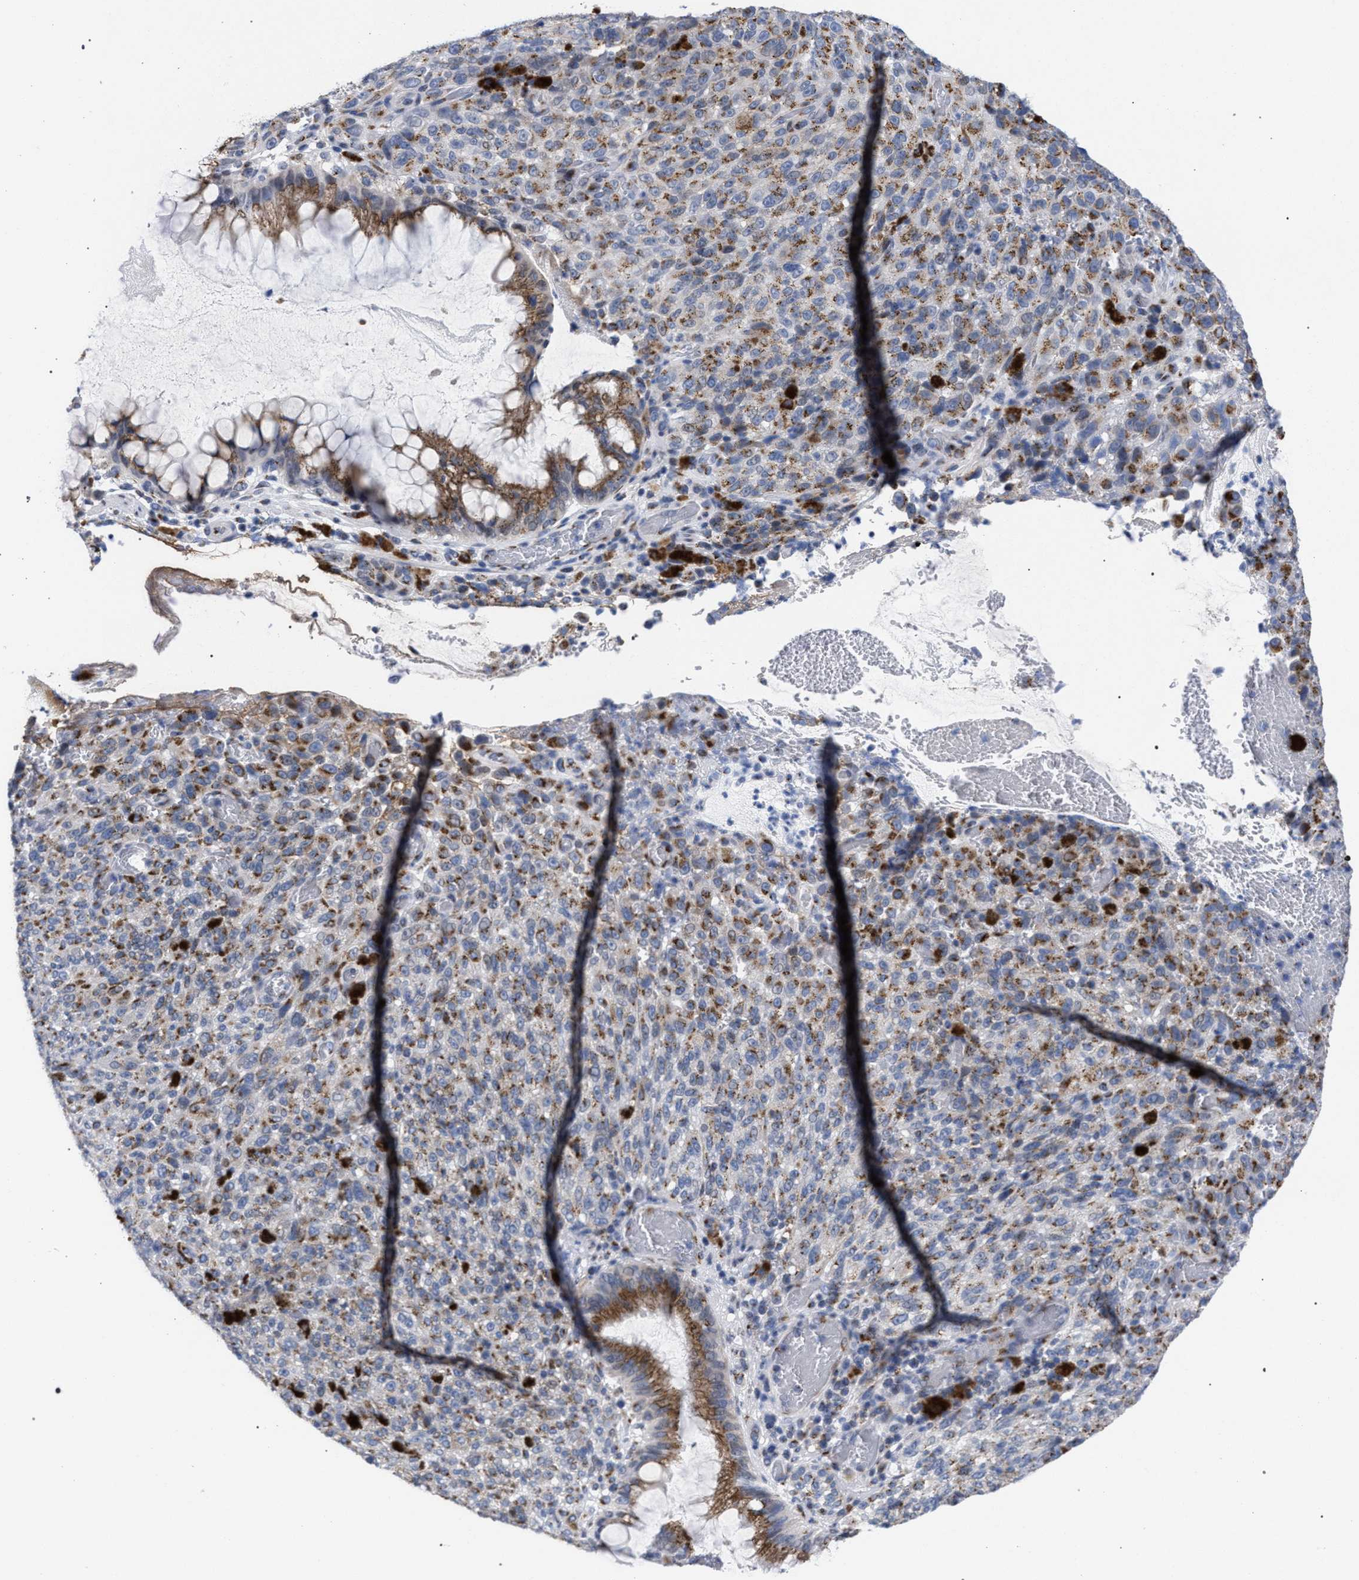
{"staining": {"intensity": "moderate", "quantity": "<25%", "location": "cytoplasmic/membranous"}, "tissue": "melanoma", "cell_type": "Tumor cells", "image_type": "cancer", "snomed": [{"axis": "morphology", "description": "Malignant melanoma, NOS"}, {"axis": "topography", "description": "Rectum"}], "caption": "Melanoma tissue displays moderate cytoplasmic/membranous staining in about <25% of tumor cells (Stains: DAB (3,3'-diaminobenzidine) in brown, nuclei in blue, Microscopy: brightfield microscopy at high magnification).", "gene": "GOLGA2", "patient": {"sex": "female", "age": 81}}